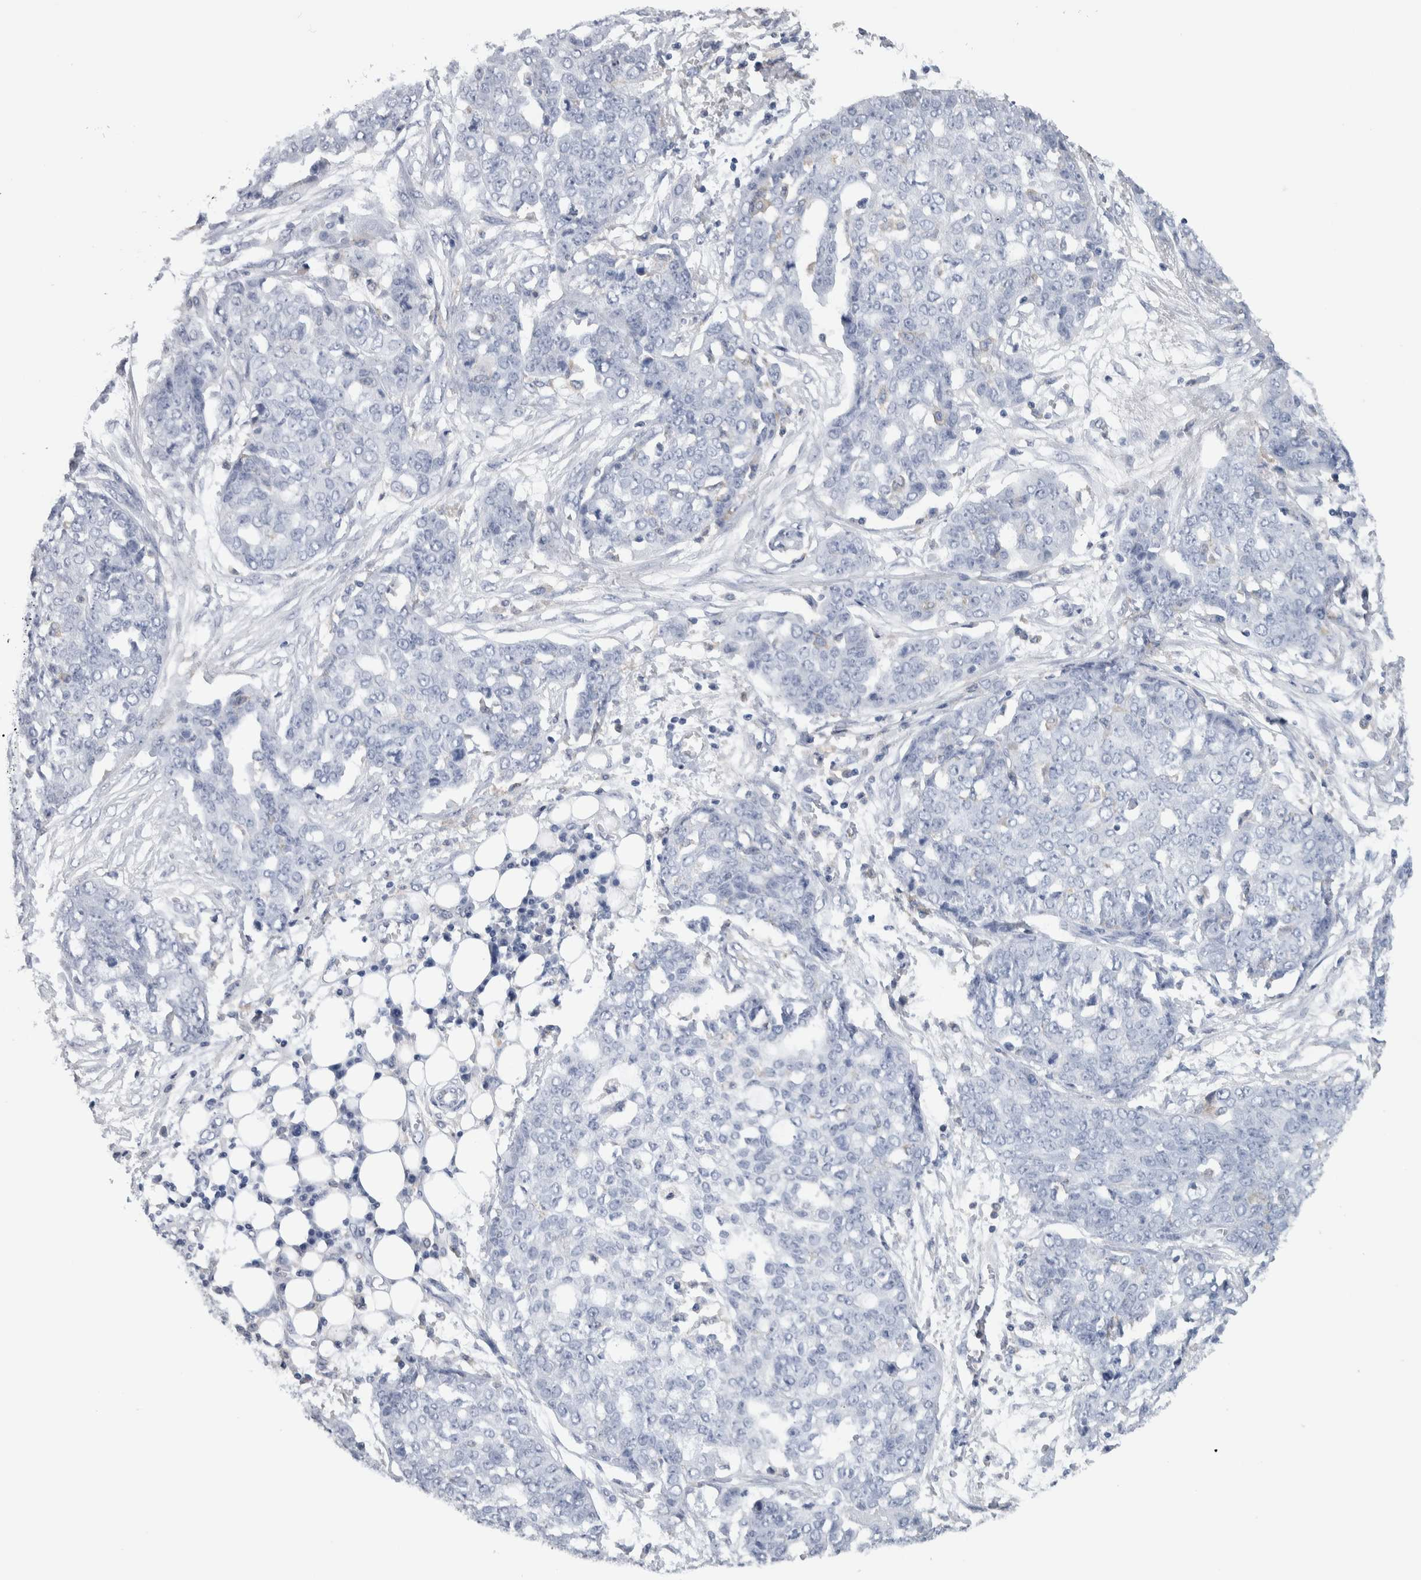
{"staining": {"intensity": "negative", "quantity": "none", "location": "none"}, "tissue": "ovarian cancer", "cell_type": "Tumor cells", "image_type": "cancer", "snomed": [{"axis": "morphology", "description": "Cystadenocarcinoma, serous, NOS"}, {"axis": "topography", "description": "Soft tissue"}, {"axis": "topography", "description": "Ovary"}], "caption": "Human ovarian serous cystadenocarcinoma stained for a protein using IHC shows no expression in tumor cells.", "gene": "SKAP2", "patient": {"sex": "female", "age": 57}}